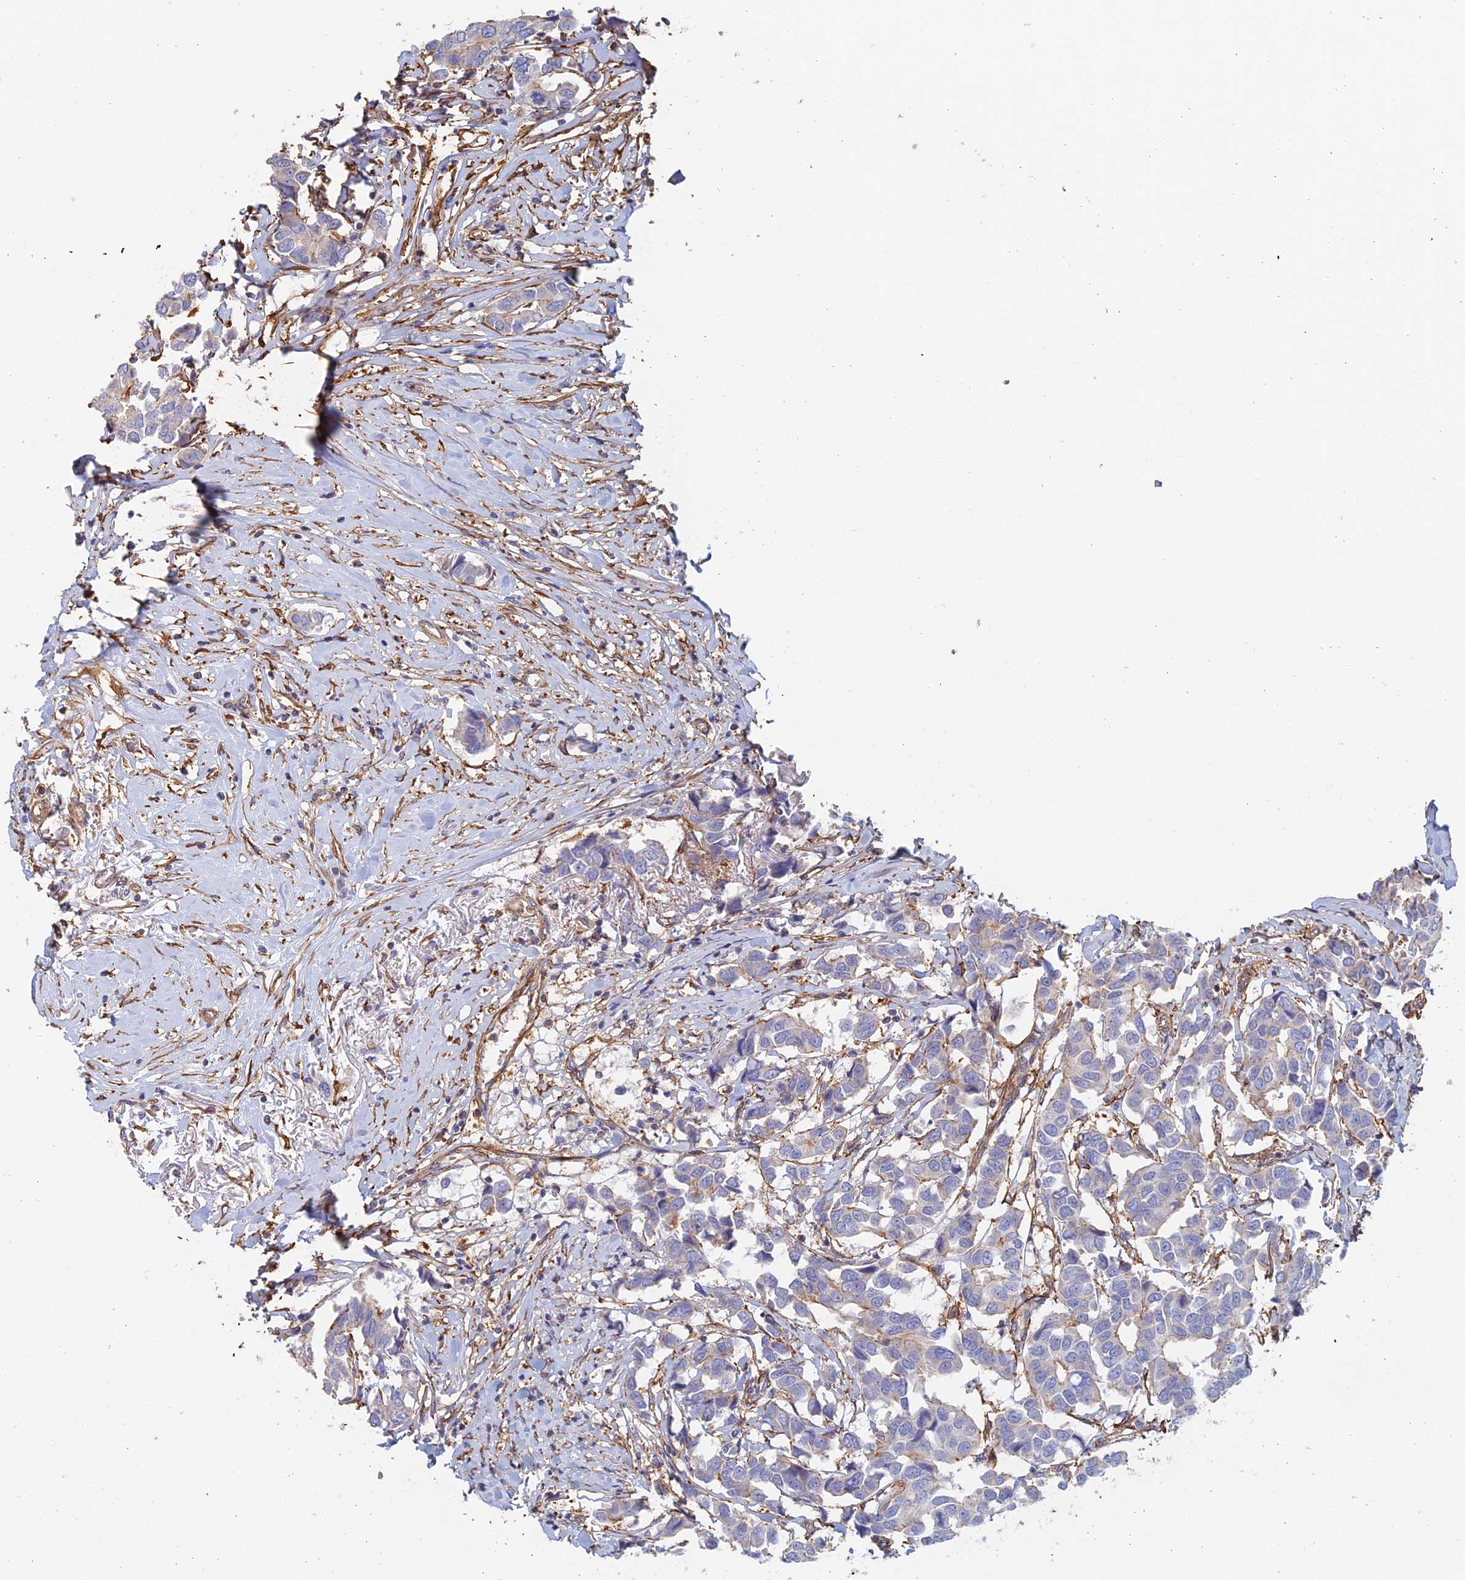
{"staining": {"intensity": "moderate", "quantity": "<25%", "location": "cytoplasmic/membranous"}, "tissue": "breast cancer", "cell_type": "Tumor cells", "image_type": "cancer", "snomed": [{"axis": "morphology", "description": "Duct carcinoma"}, {"axis": "topography", "description": "Breast"}], "caption": "Tumor cells exhibit low levels of moderate cytoplasmic/membranous staining in about <25% of cells in invasive ductal carcinoma (breast).", "gene": "PAK4", "patient": {"sex": "female", "age": 80}}